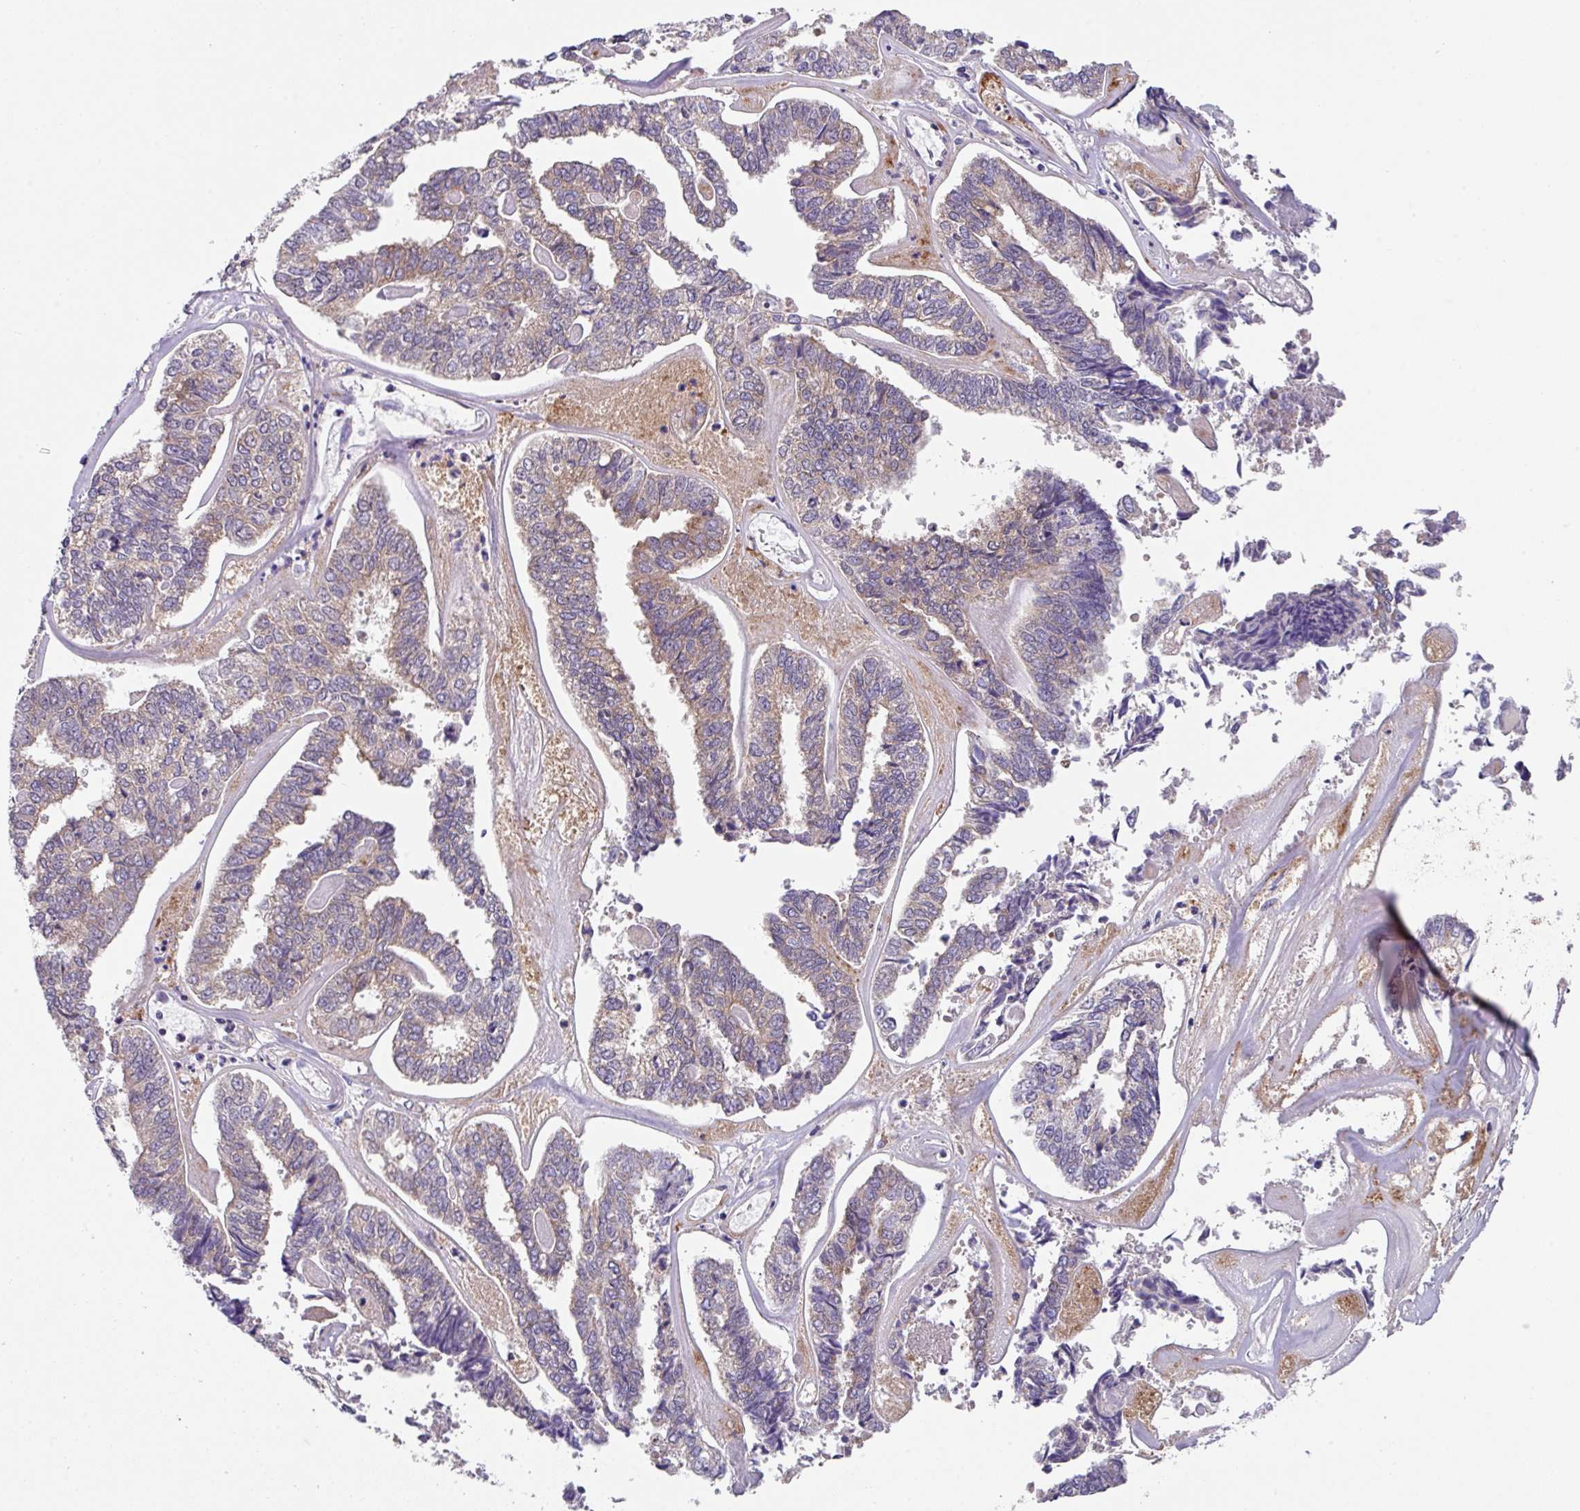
{"staining": {"intensity": "weak", "quantity": "<25%", "location": "cytoplasmic/membranous"}, "tissue": "endometrial cancer", "cell_type": "Tumor cells", "image_type": "cancer", "snomed": [{"axis": "morphology", "description": "Adenocarcinoma, NOS"}, {"axis": "topography", "description": "Endometrium"}], "caption": "This is a histopathology image of IHC staining of endometrial cancer (adenocarcinoma), which shows no staining in tumor cells. (DAB (3,3'-diaminobenzidine) IHC visualized using brightfield microscopy, high magnification).", "gene": "EIF4B", "patient": {"sex": "female", "age": 73}}